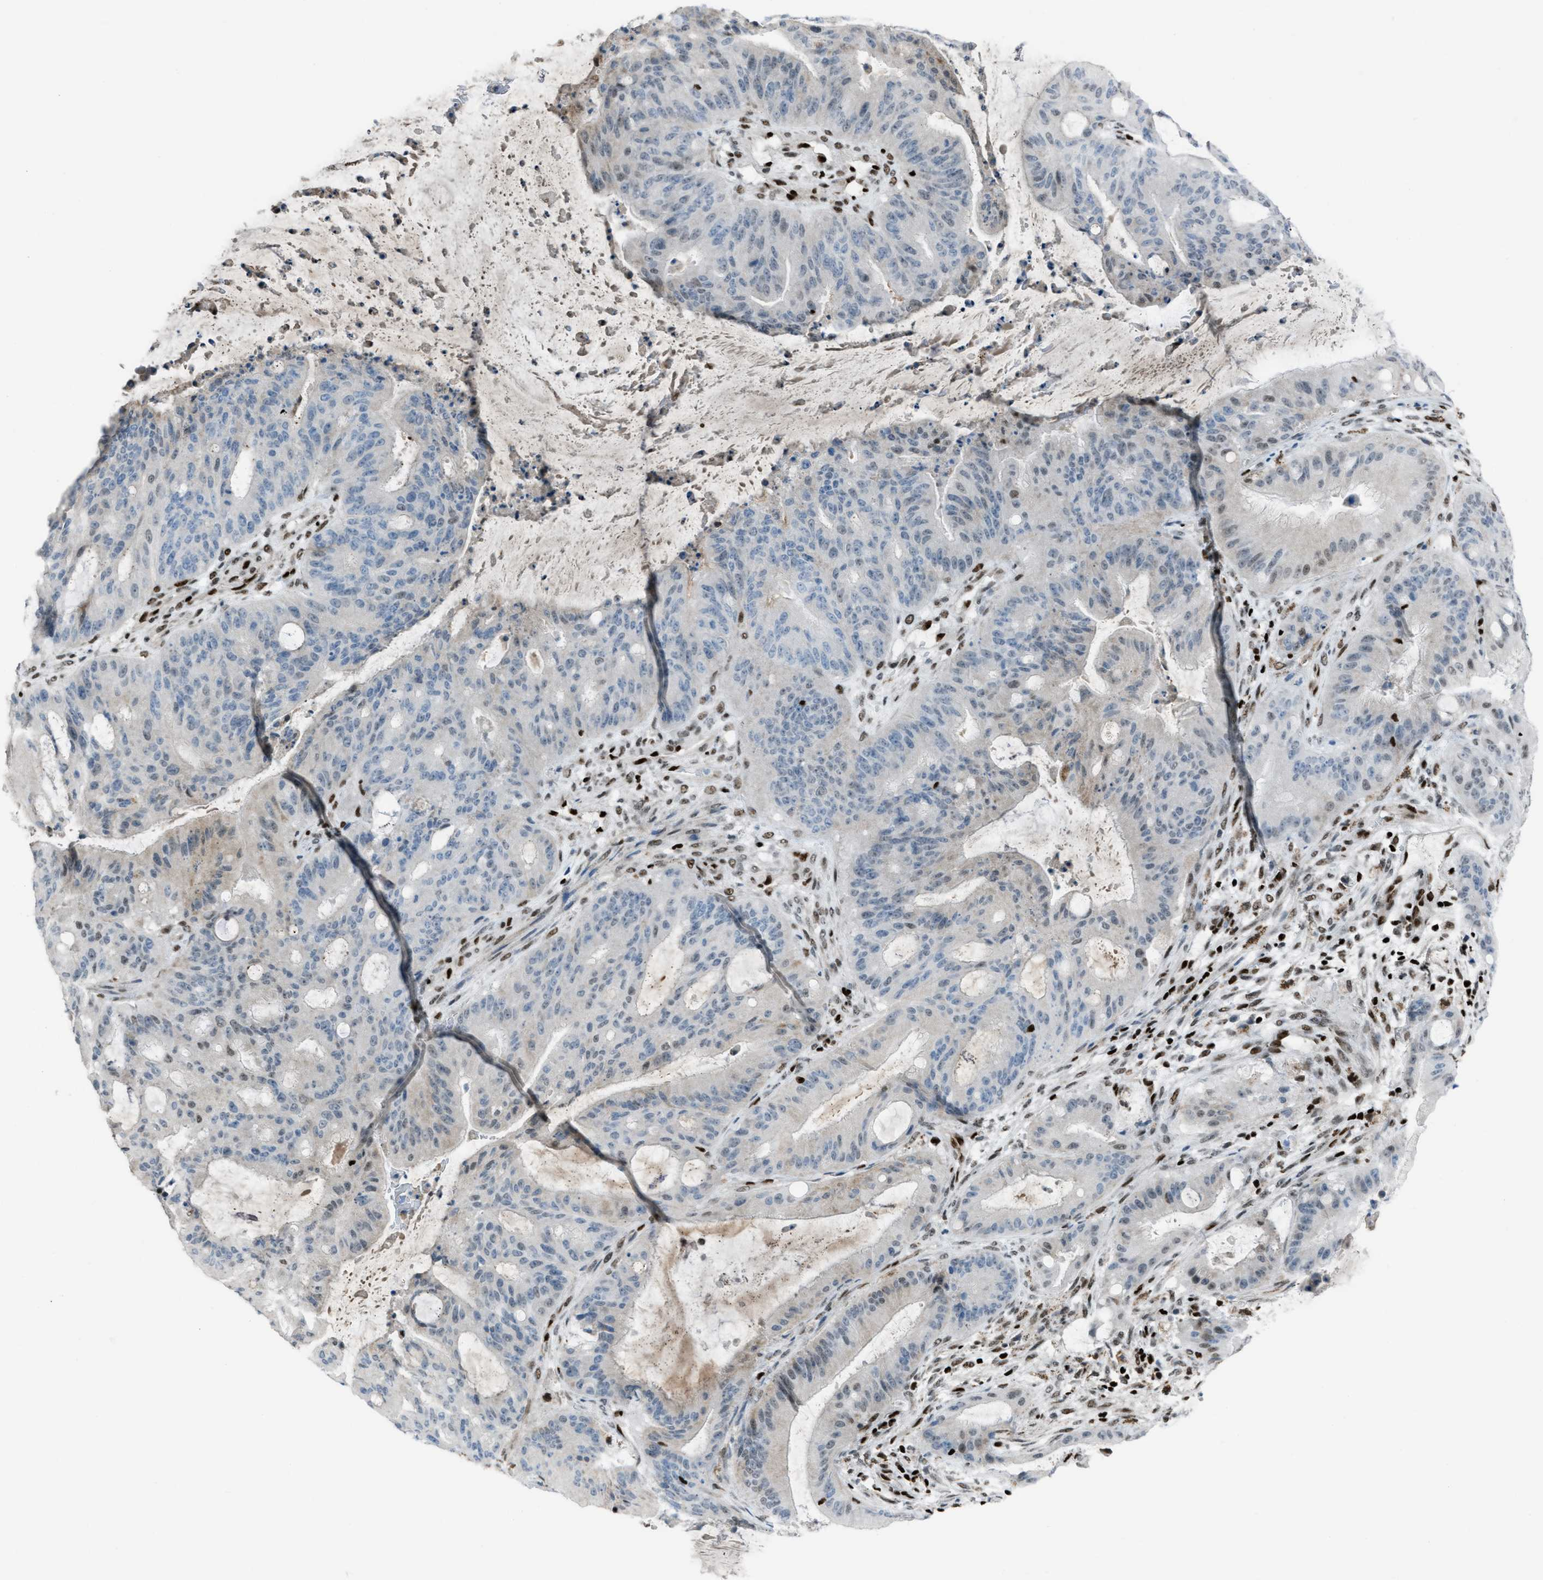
{"staining": {"intensity": "moderate", "quantity": "<25%", "location": "nuclear"}, "tissue": "liver cancer", "cell_type": "Tumor cells", "image_type": "cancer", "snomed": [{"axis": "morphology", "description": "Normal tissue, NOS"}, {"axis": "morphology", "description": "Cholangiocarcinoma"}, {"axis": "topography", "description": "Liver"}, {"axis": "topography", "description": "Peripheral nerve tissue"}], "caption": "Cholangiocarcinoma (liver) stained with IHC displays moderate nuclear staining in approximately <25% of tumor cells.", "gene": "SLFN5", "patient": {"sex": "female", "age": 73}}